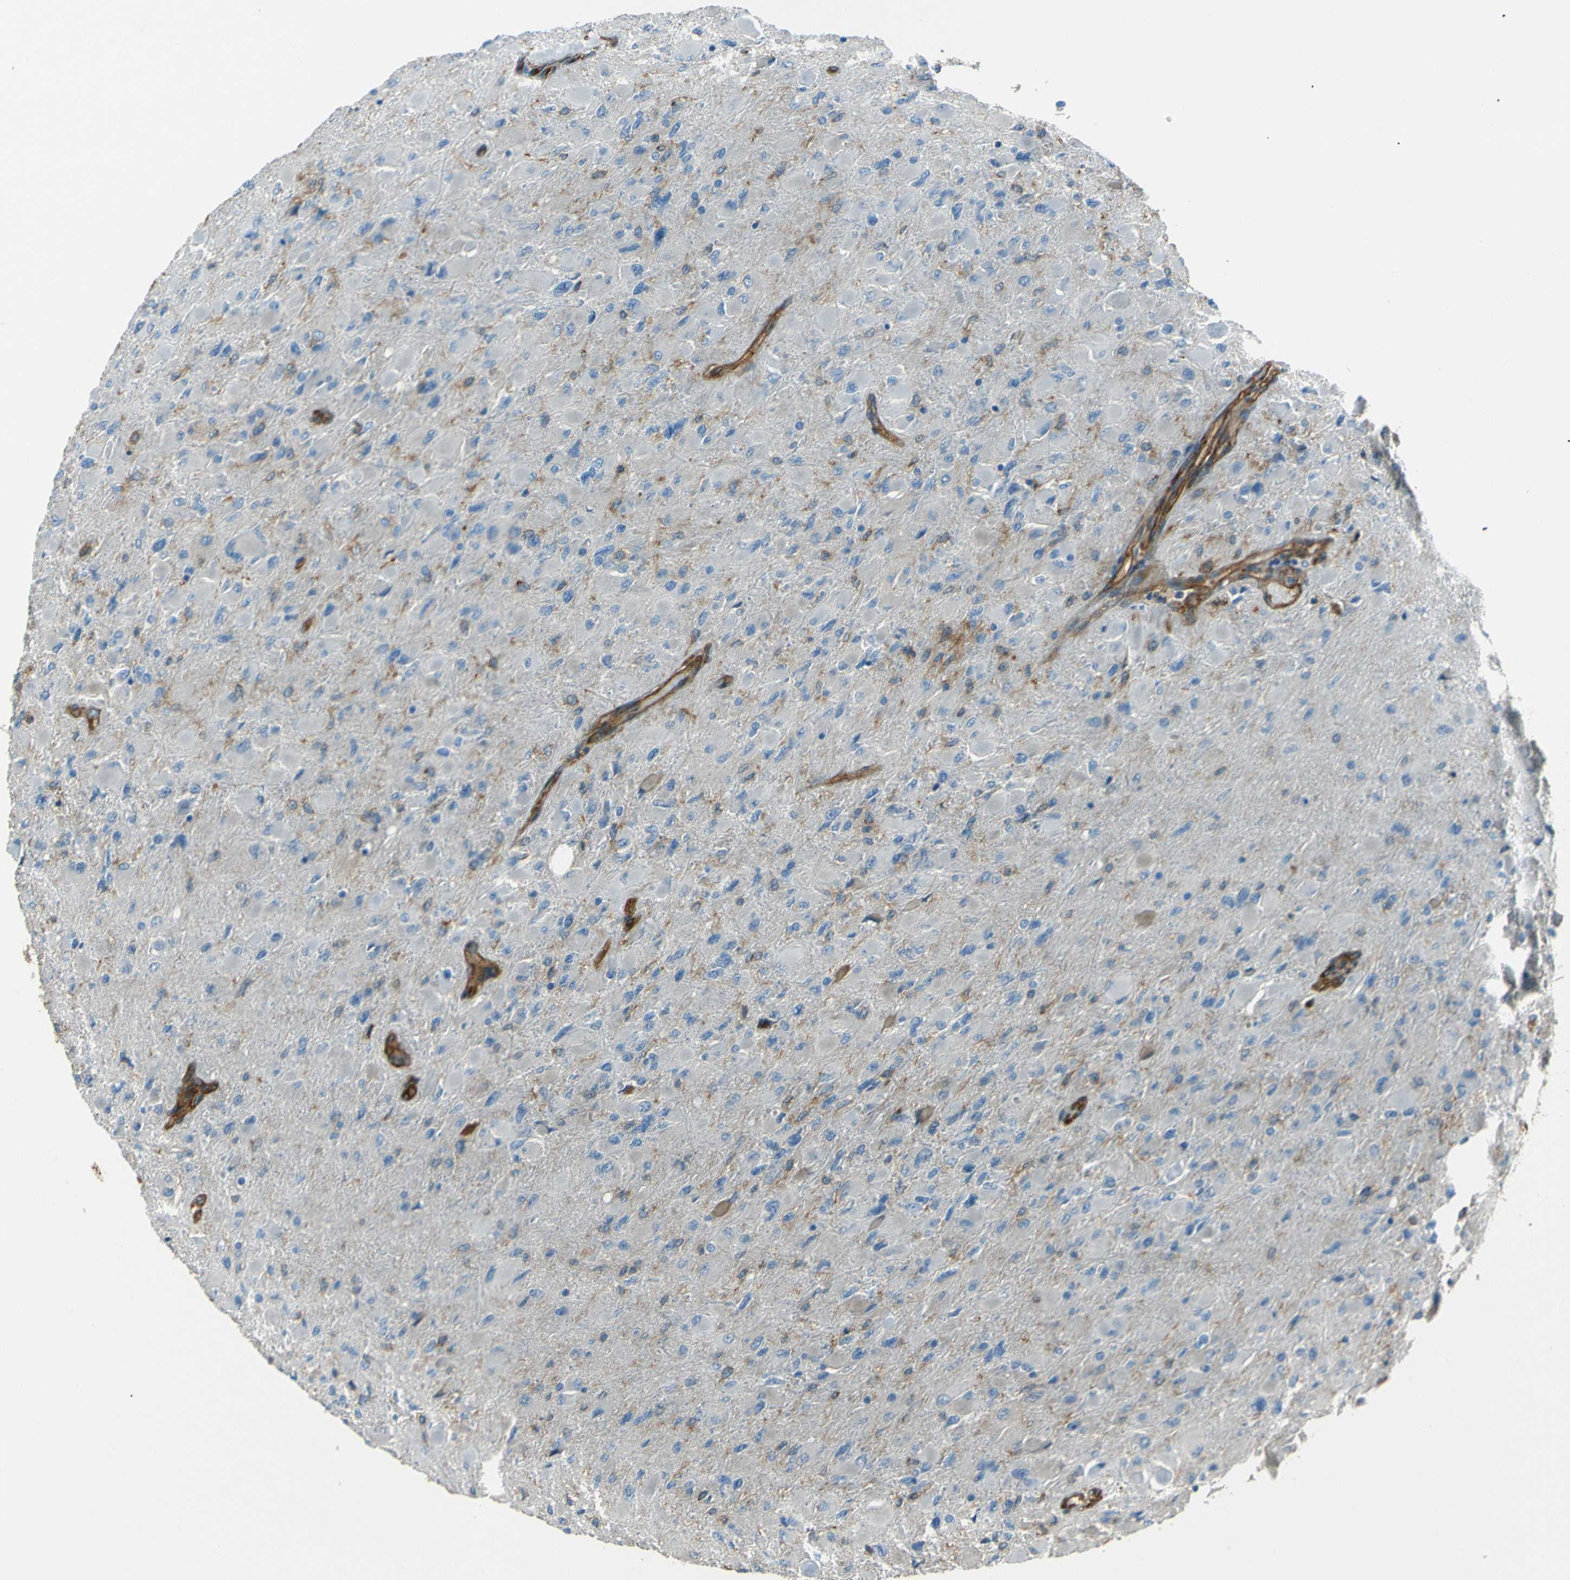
{"staining": {"intensity": "weak", "quantity": "<25%", "location": "cytoplasmic/membranous"}, "tissue": "glioma", "cell_type": "Tumor cells", "image_type": "cancer", "snomed": [{"axis": "morphology", "description": "Glioma, malignant, High grade"}, {"axis": "topography", "description": "Cerebral cortex"}], "caption": "Immunohistochemistry image of human glioma stained for a protein (brown), which reveals no expression in tumor cells.", "gene": "ENTPD1", "patient": {"sex": "female", "age": 36}}